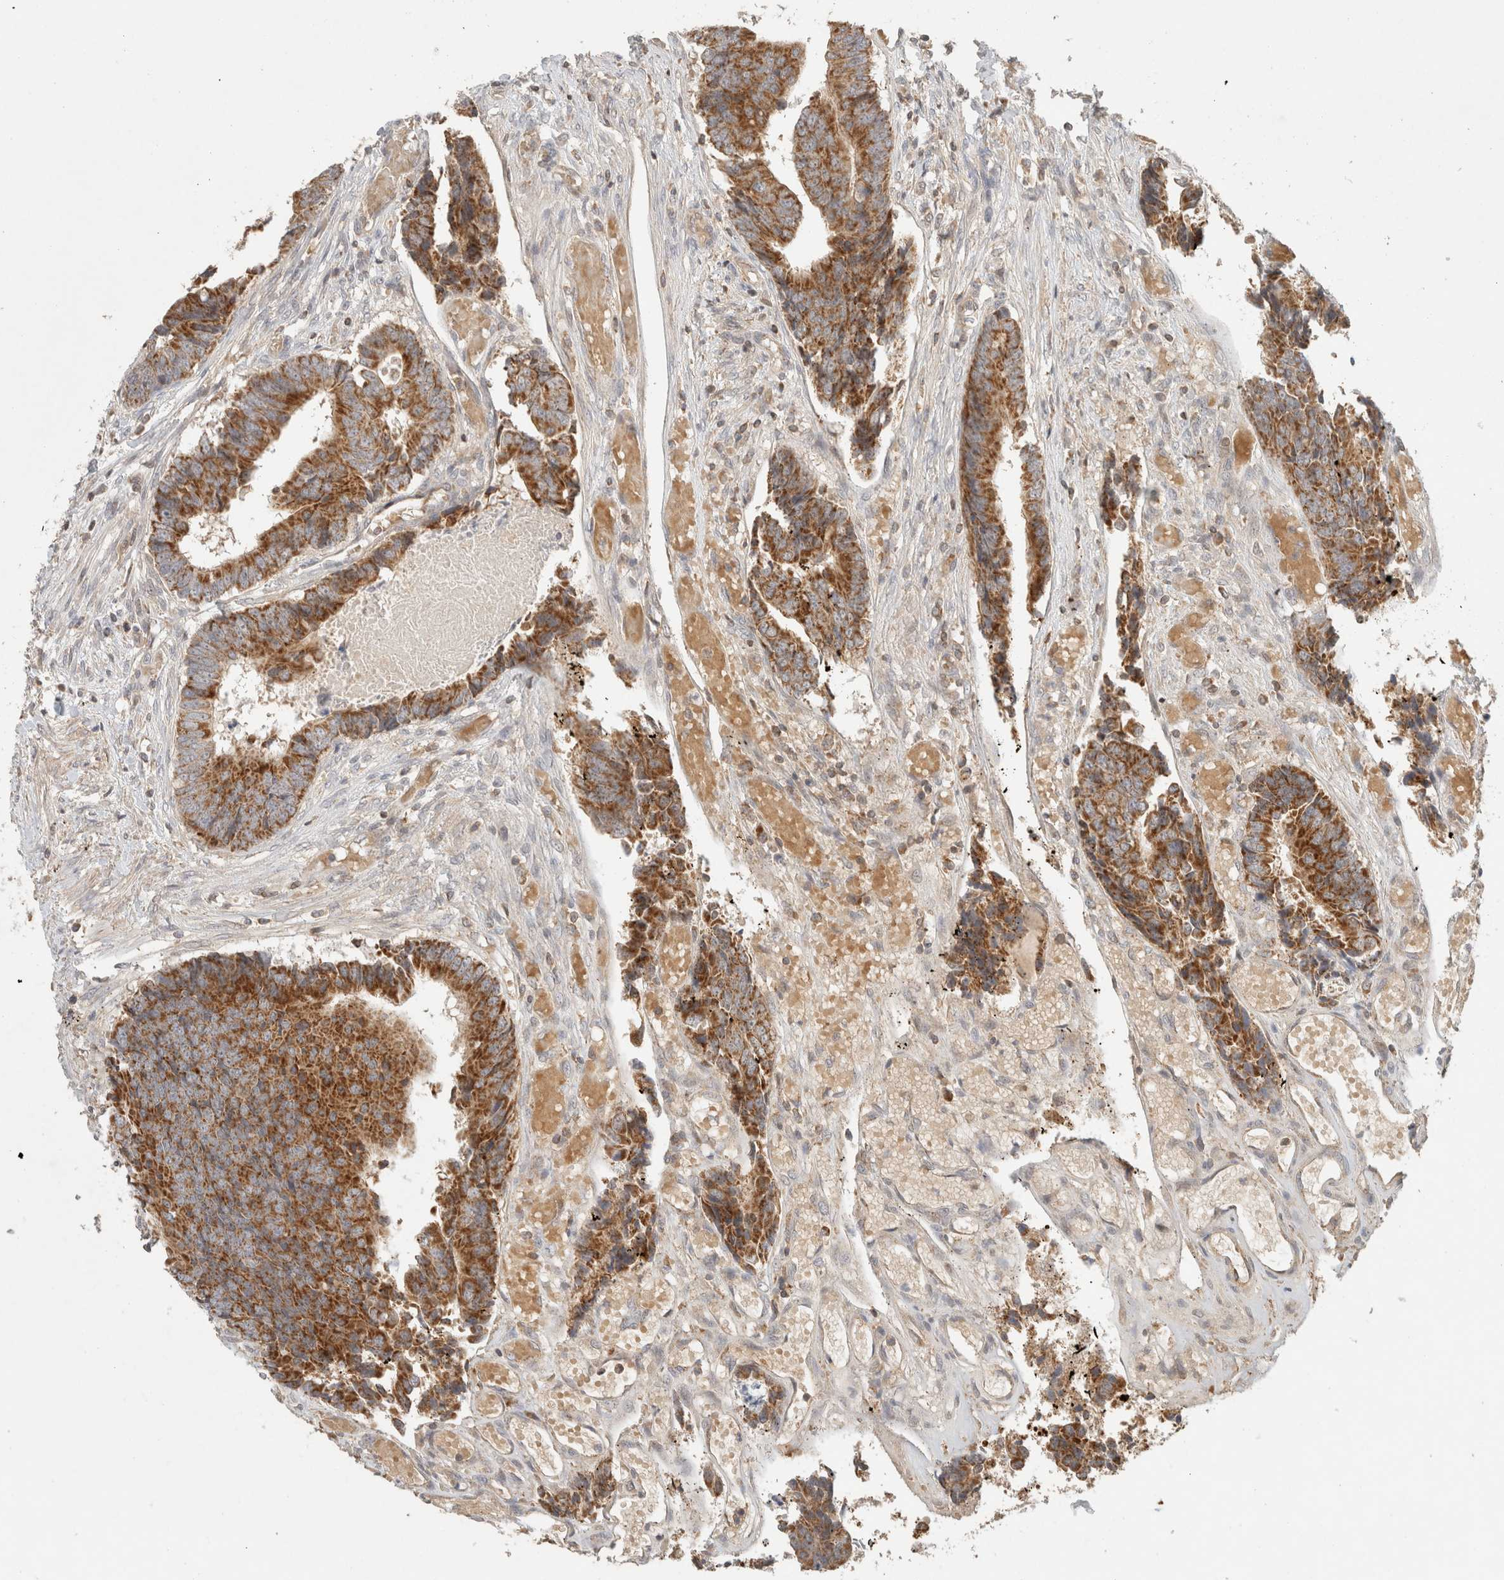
{"staining": {"intensity": "moderate", "quantity": ">75%", "location": "cytoplasmic/membranous"}, "tissue": "colorectal cancer", "cell_type": "Tumor cells", "image_type": "cancer", "snomed": [{"axis": "morphology", "description": "Adenocarcinoma, NOS"}, {"axis": "topography", "description": "Rectum"}], "caption": "Immunohistochemistry (IHC) photomicrograph of human adenocarcinoma (colorectal) stained for a protein (brown), which demonstrates medium levels of moderate cytoplasmic/membranous staining in about >75% of tumor cells.", "gene": "MRM3", "patient": {"sex": "male", "age": 84}}